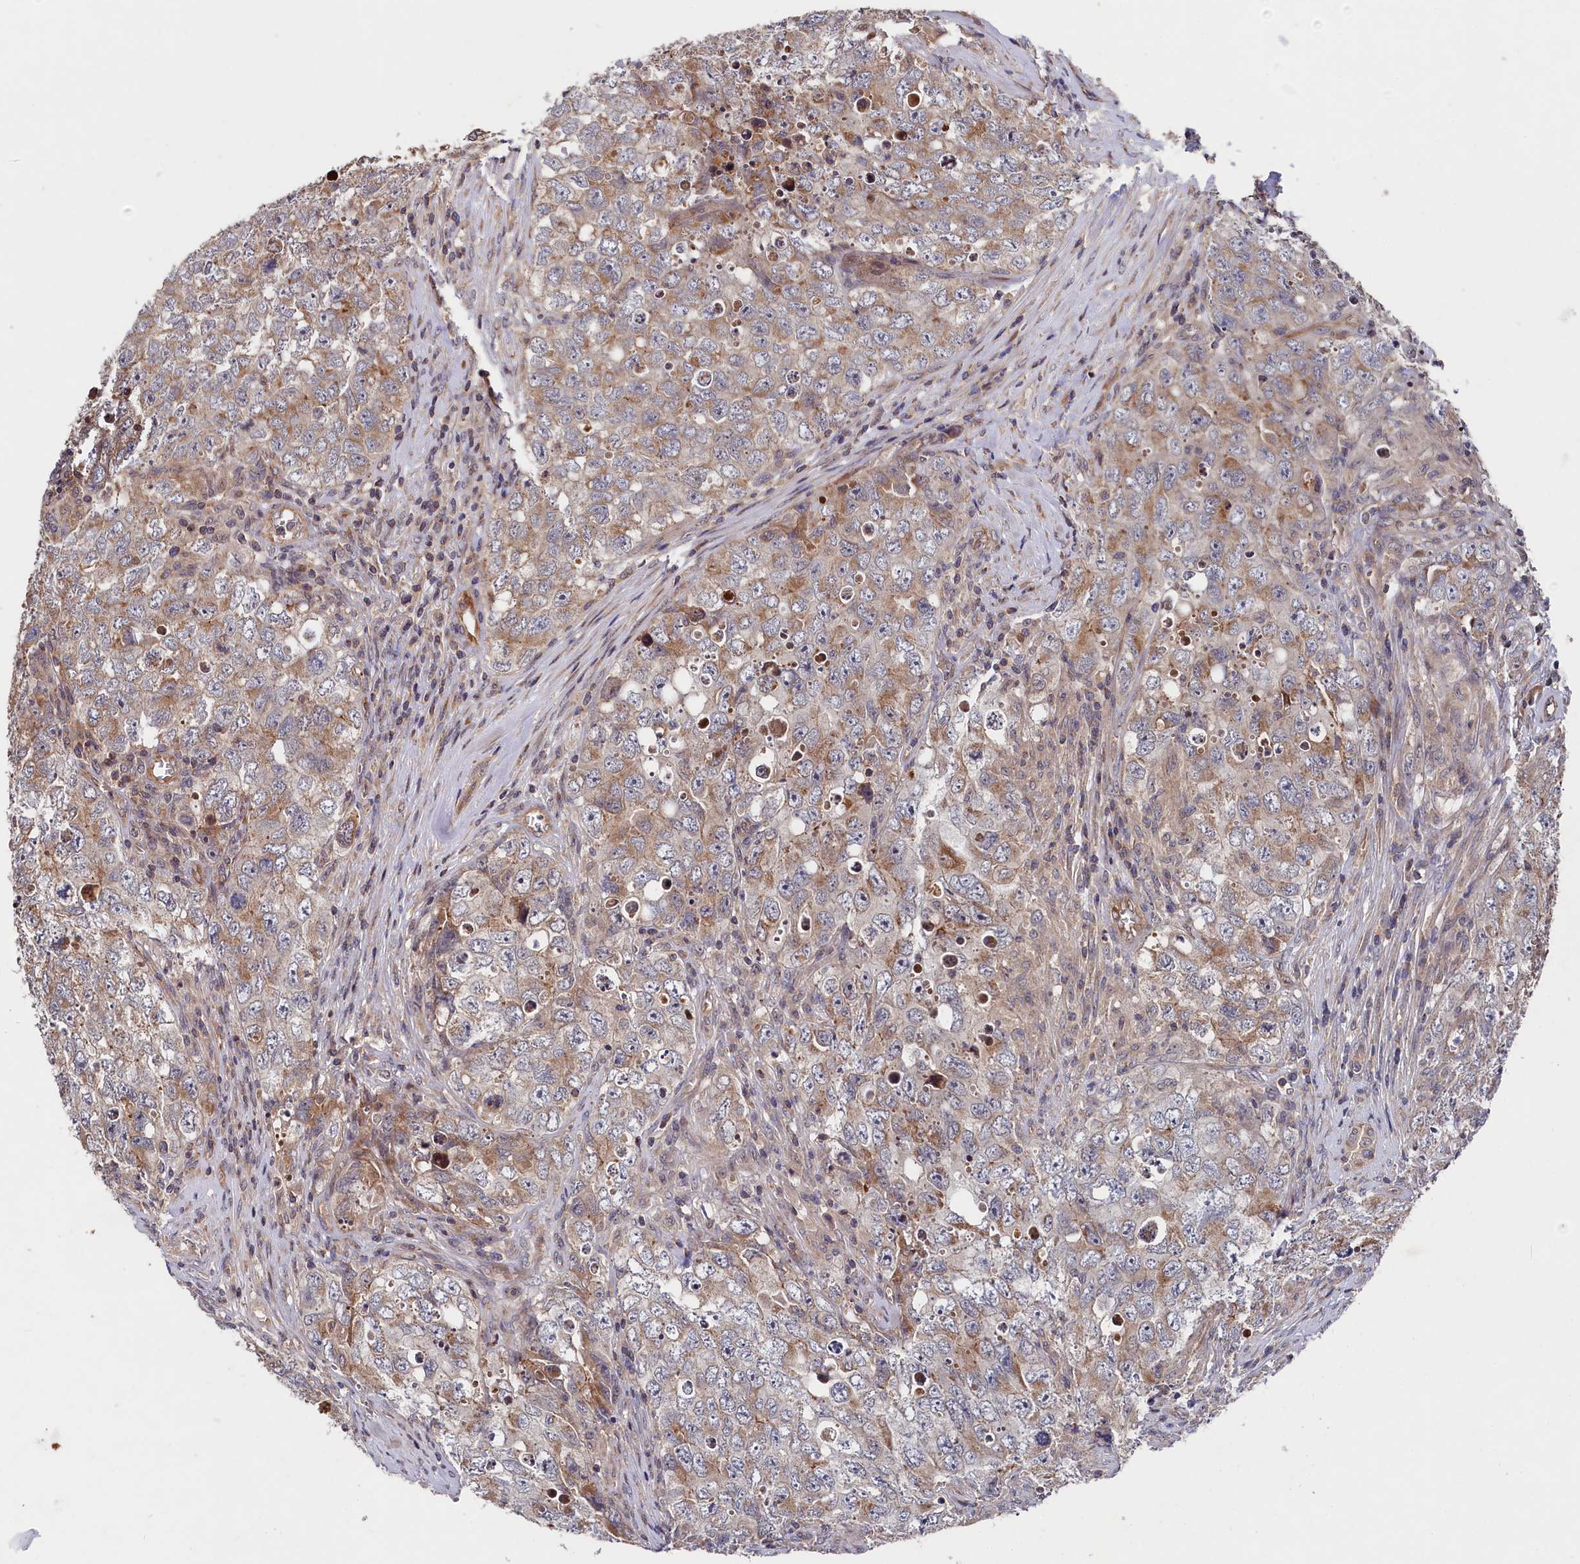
{"staining": {"intensity": "moderate", "quantity": "<25%", "location": "cytoplasmic/membranous"}, "tissue": "testis cancer", "cell_type": "Tumor cells", "image_type": "cancer", "snomed": [{"axis": "morphology", "description": "Seminoma, NOS"}, {"axis": "morphology", "description": "Carcinoma, Embryonal, NOS"}, {"axis": "topography", "description": "Testis"}], "caption": "Moderate cytoplasmic/membranous positivity for a protein is seen in approximately <25% of tumor cells of testis cancer (seminoma) using immunohistochemistry (IHC).", "gene": "SUPV3L1", "patient": {"sex": "male", "age": 43}}